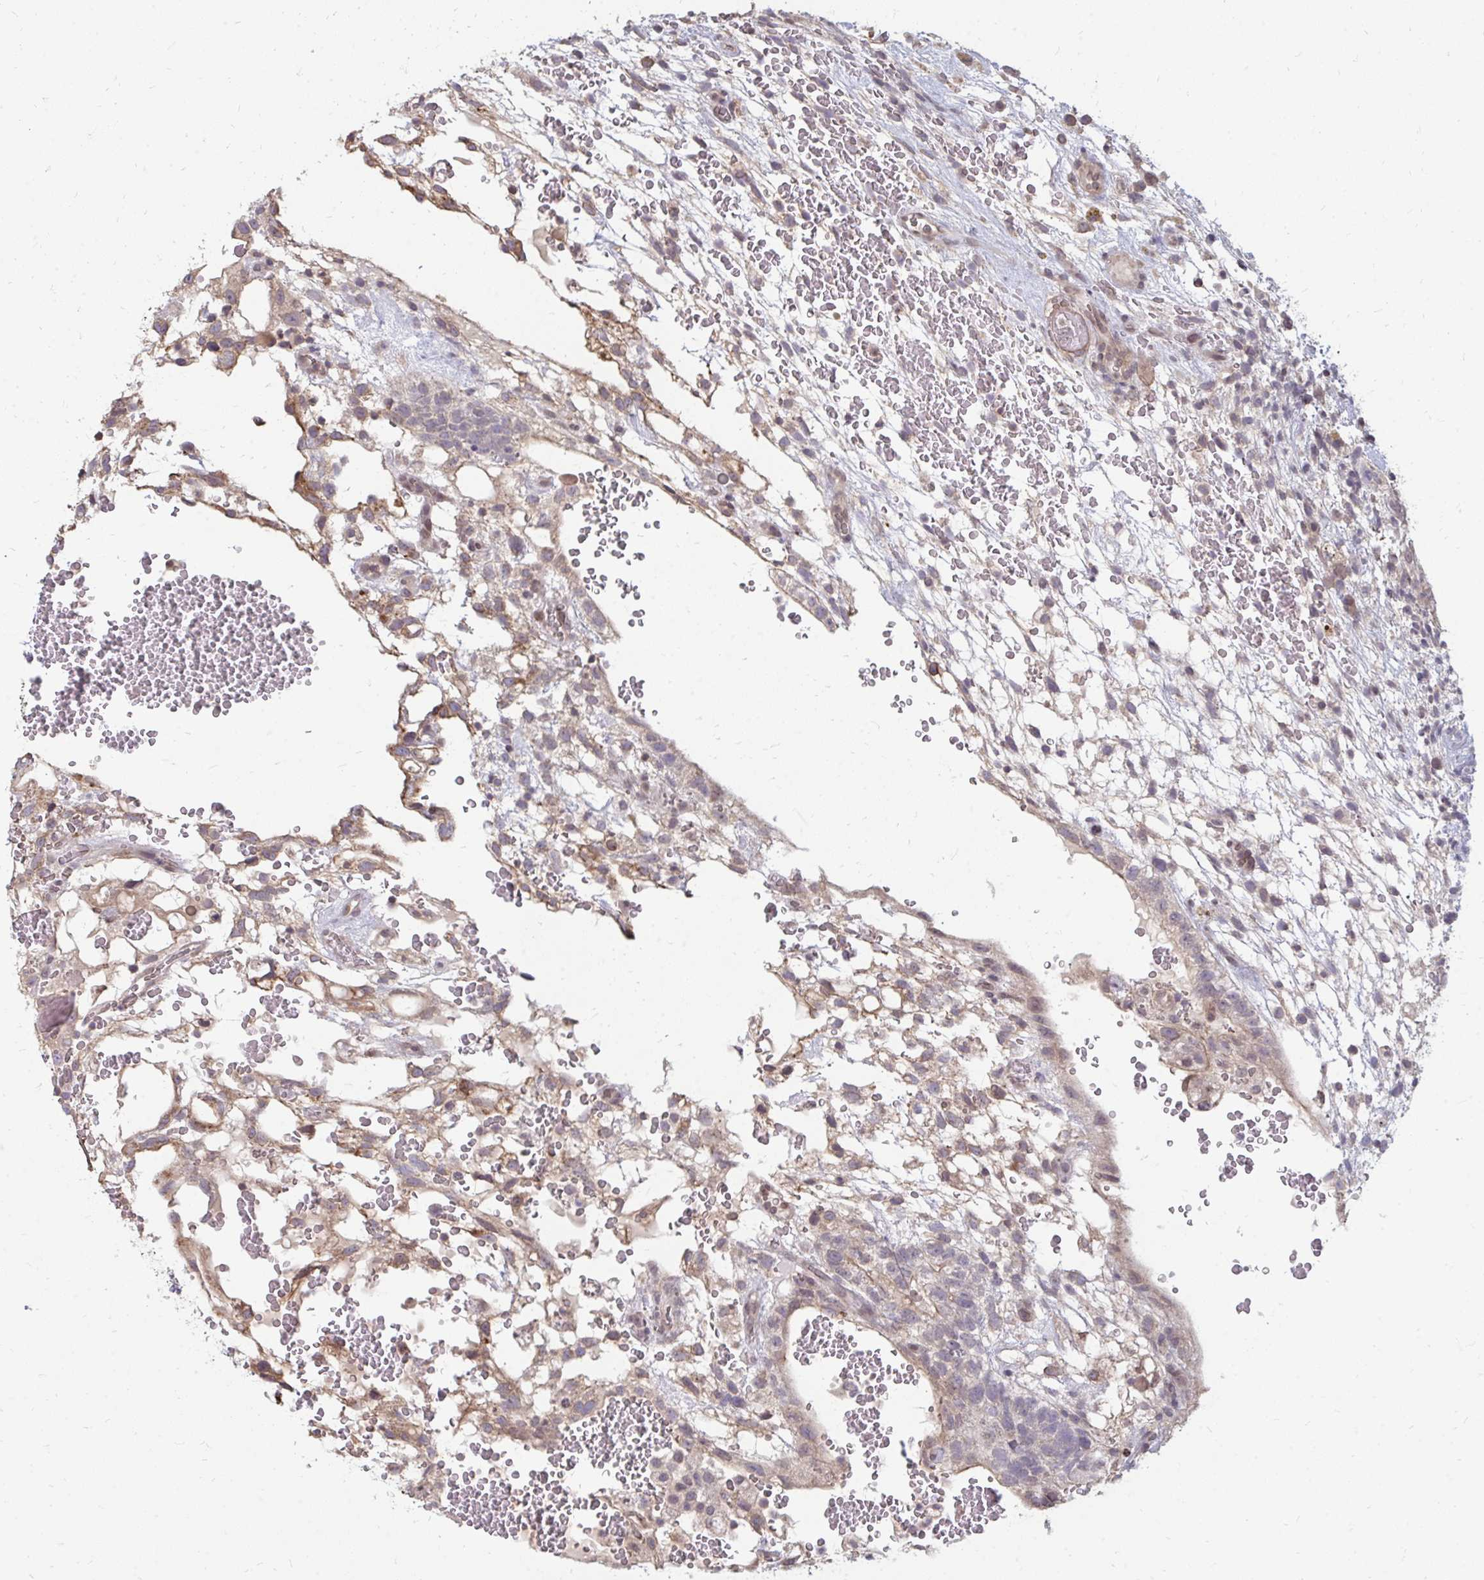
{"staining": {"intensity": "weak", "quantity": "25%-75%", "location": "cytoplasmic/membranous"}, "tissue": "testis cancer", "cell_type": "Tumor cells", "image_type": "cancer", "snomed": [{"axis": "morphology", "description": "Normal tissue, NOS"}, {"axis": "morphology", "description": "Carcinoma, Embryonal, NOS"}, {"axis": "topography", "description": "Testis"}], "caption": "A micrograph of human testis embryonal carcinoma stained for a protein reveals weak cytoplasmic/membranous brown staining in tumor cells.", "gene": "GPC5", "patient": {"sex": "male", "age": 32}}